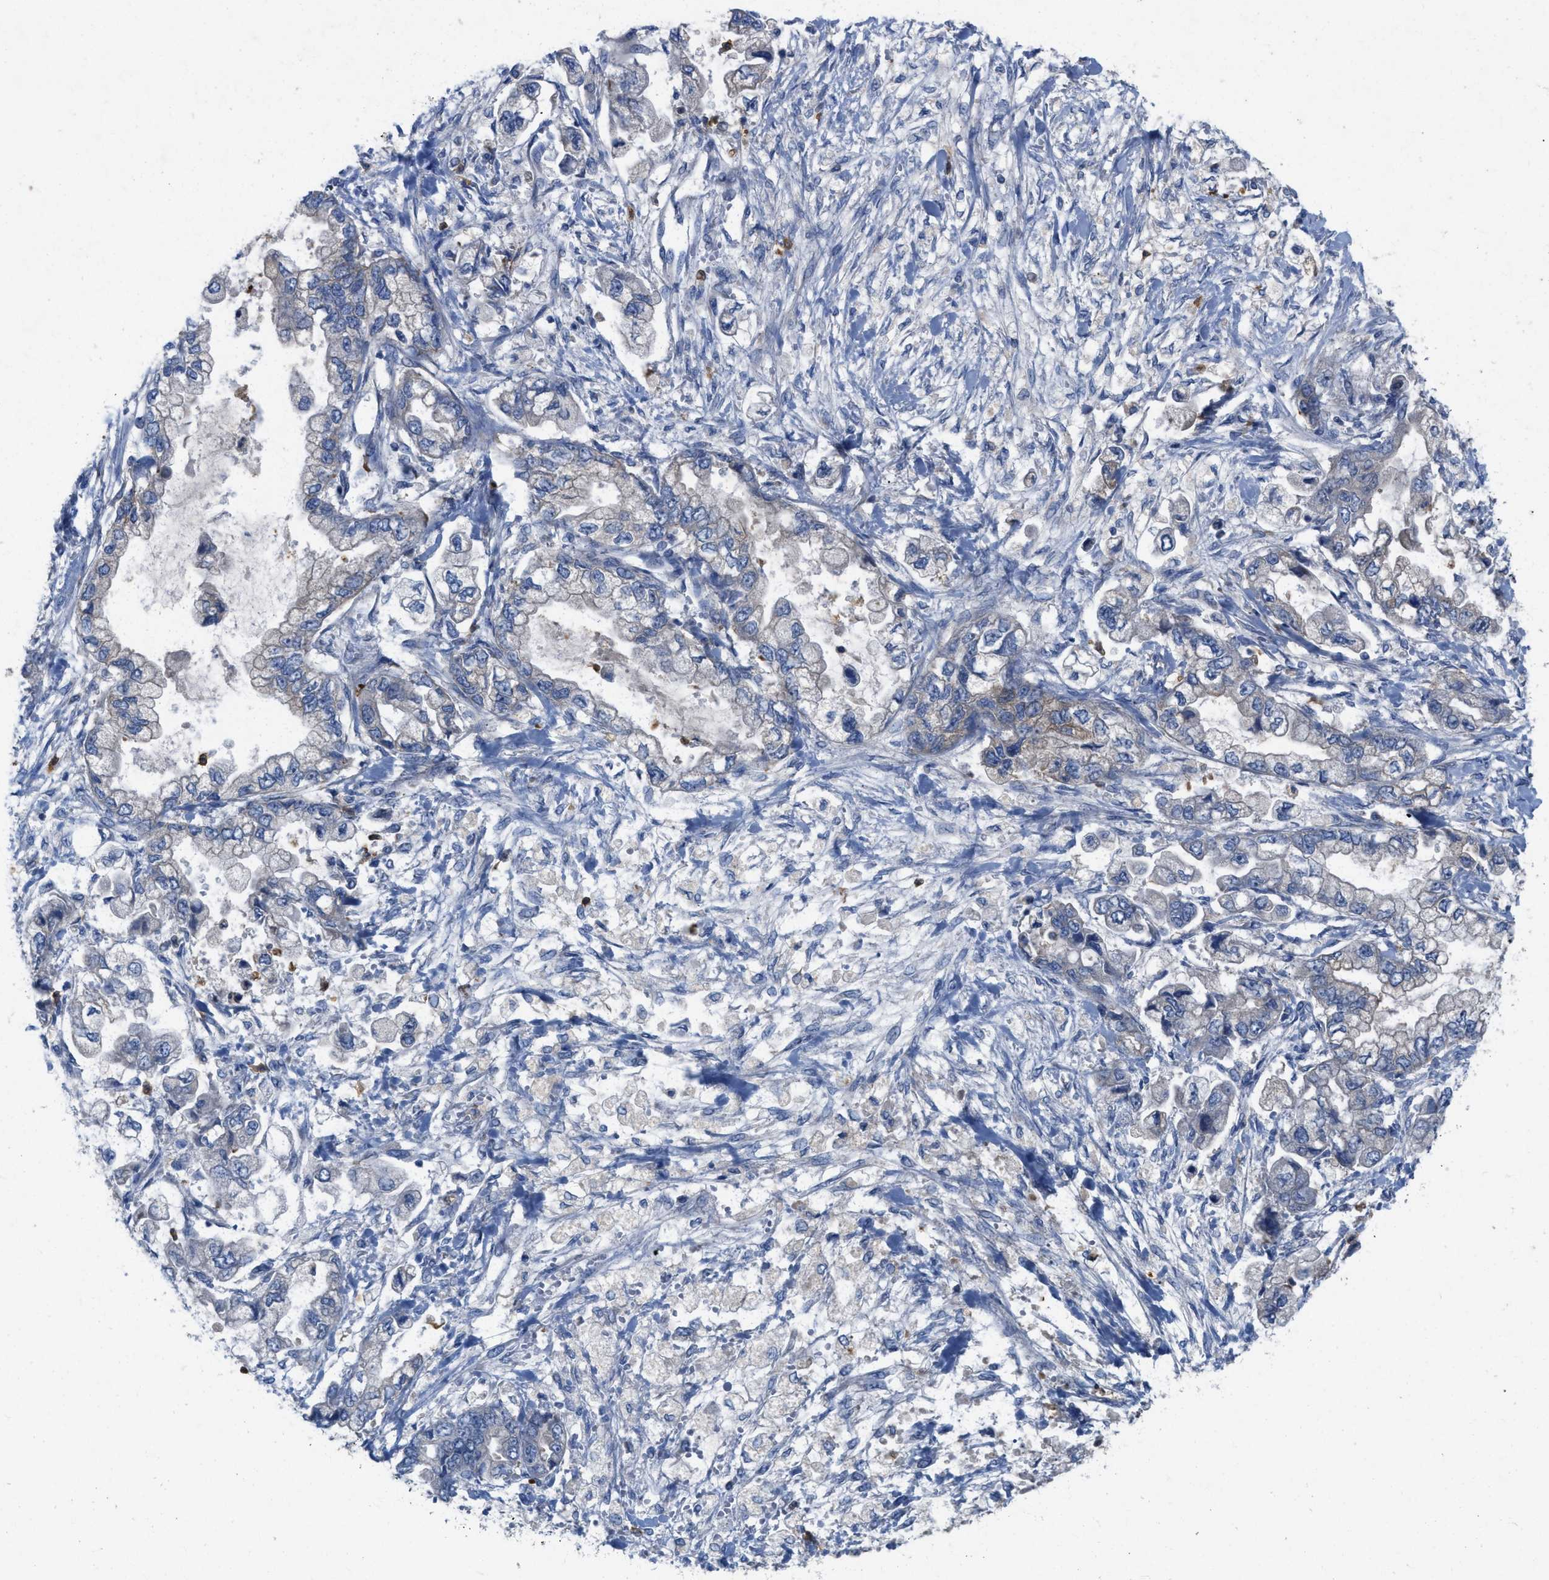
{"staining": {"intensity": "weak", "quantity": "<25%", "location": "cytoplasmic/membranous"}, "tissue": "stomach cancer", "cell_type": "Tumor cells", "image_type": "cancer", "snomed": [{"axis": "morphology", "description": "Normal tissue, NOS"}, {"axis": "morphology", "description": "Adenocarcinoma, NOS"}, {"axis": "topography", "description": "Stomach"}], "caption": "Tumor cells show no significant protein positivity in adenocarcinoma (stomach).", "gene": "PLPPR5", "patient": {"sex": "male", "age": 62}}